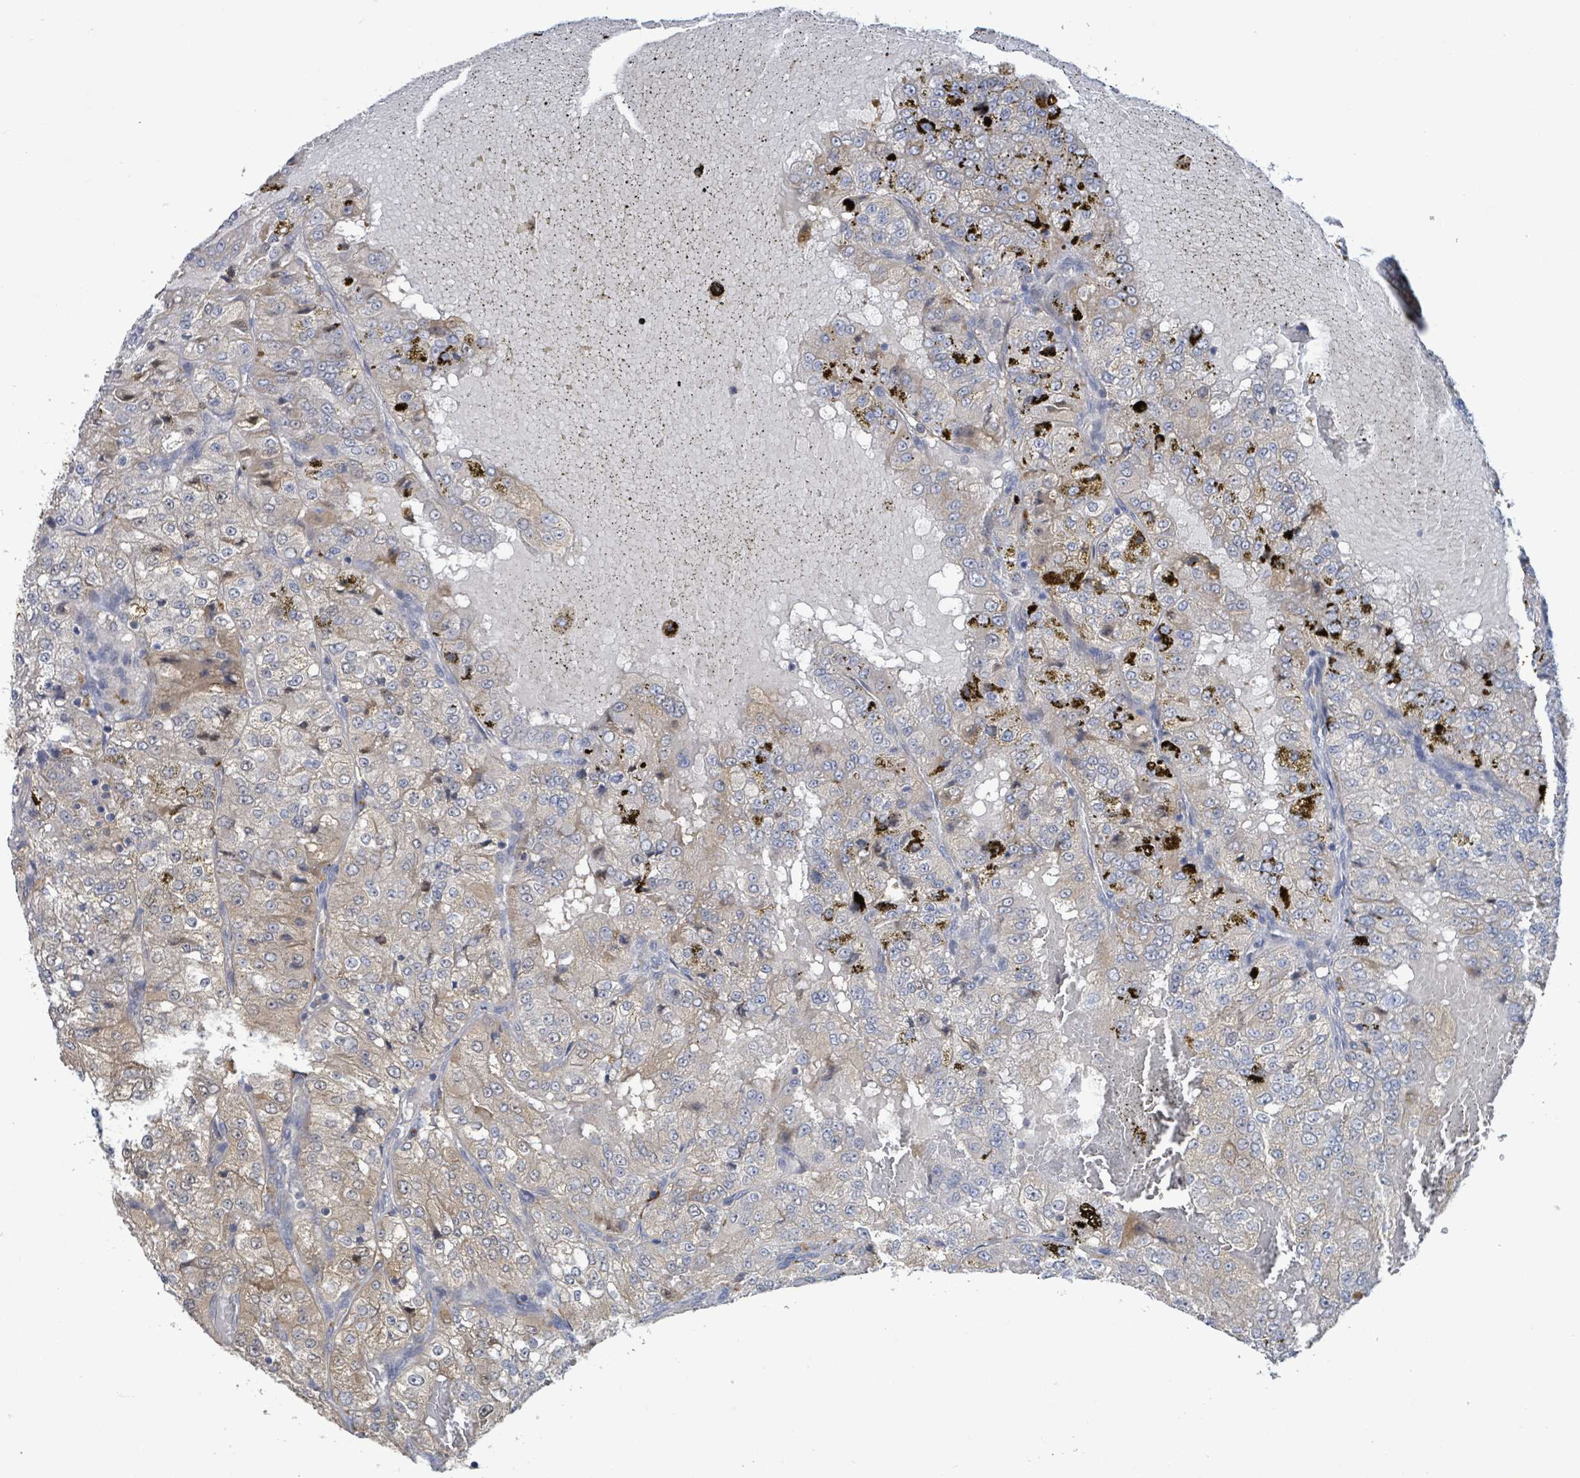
{"staining": {"intensity": "strong", "quantity": "<25%", "location": "cytoplasmic/membranous"}, "tissue": "renal cancer", "cell_type": "Tumor cells", "image_type": "cancer", "snomed": [{"axis": "morphology", "description": "Adenocarcinoma, NOS"}, {"axis": "topography", "description": "Kidney"}], "caption": "Tumor cells show medium levels of strong cytoplasmic/membranous expression in approximately <25% of cells in human adenocarcinoma (renal). Using DAB (3,3'-diaminobenzidine) (brown) and hematoxylin (blue) stains, captured at high magnification using brightfield microscopy.", "gene": "PGAM1", "patient": {"sex": "female", "age": 63}}